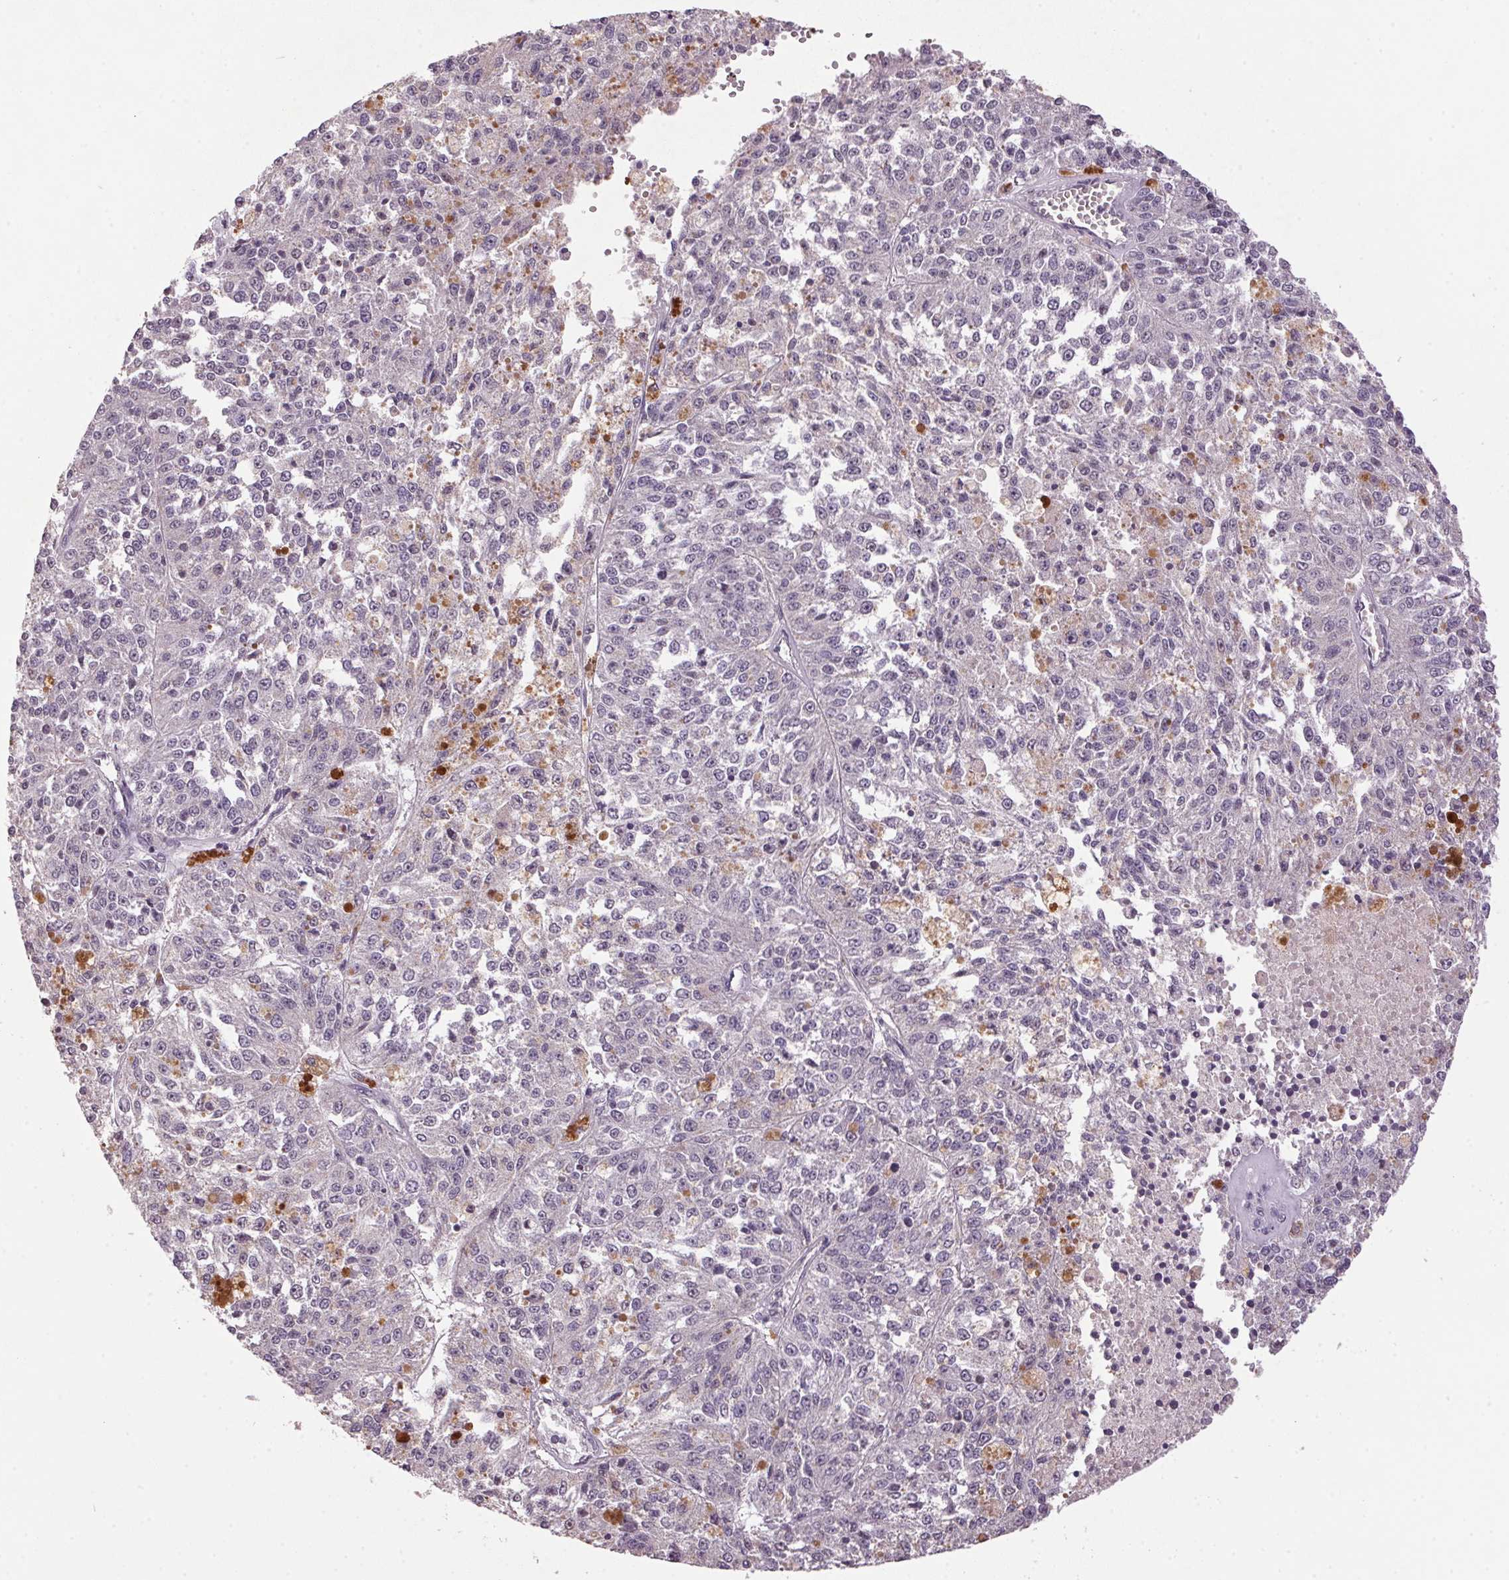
{"staining": {"intensity": "negative", "quantity": "none", "location": "none"}, "tissue": "melanoma", "cell_type": "Tumor cells", "image_type": "cancer", "snomed": [{"axis": "morphology", "description": "Malignant melanoma, Metastatic site"}, {"axis": "topography", "description": "Lymph node"}], "caption": "Immunohistochemical staining of melanoma displays no significant staining in tumor cells. The staining is performed using DAB brown chromogen with nuclei counter-stained in using hematoxylin.", "gene": "ZBTB4", "patient": {"sex": "female", "age": 64}}